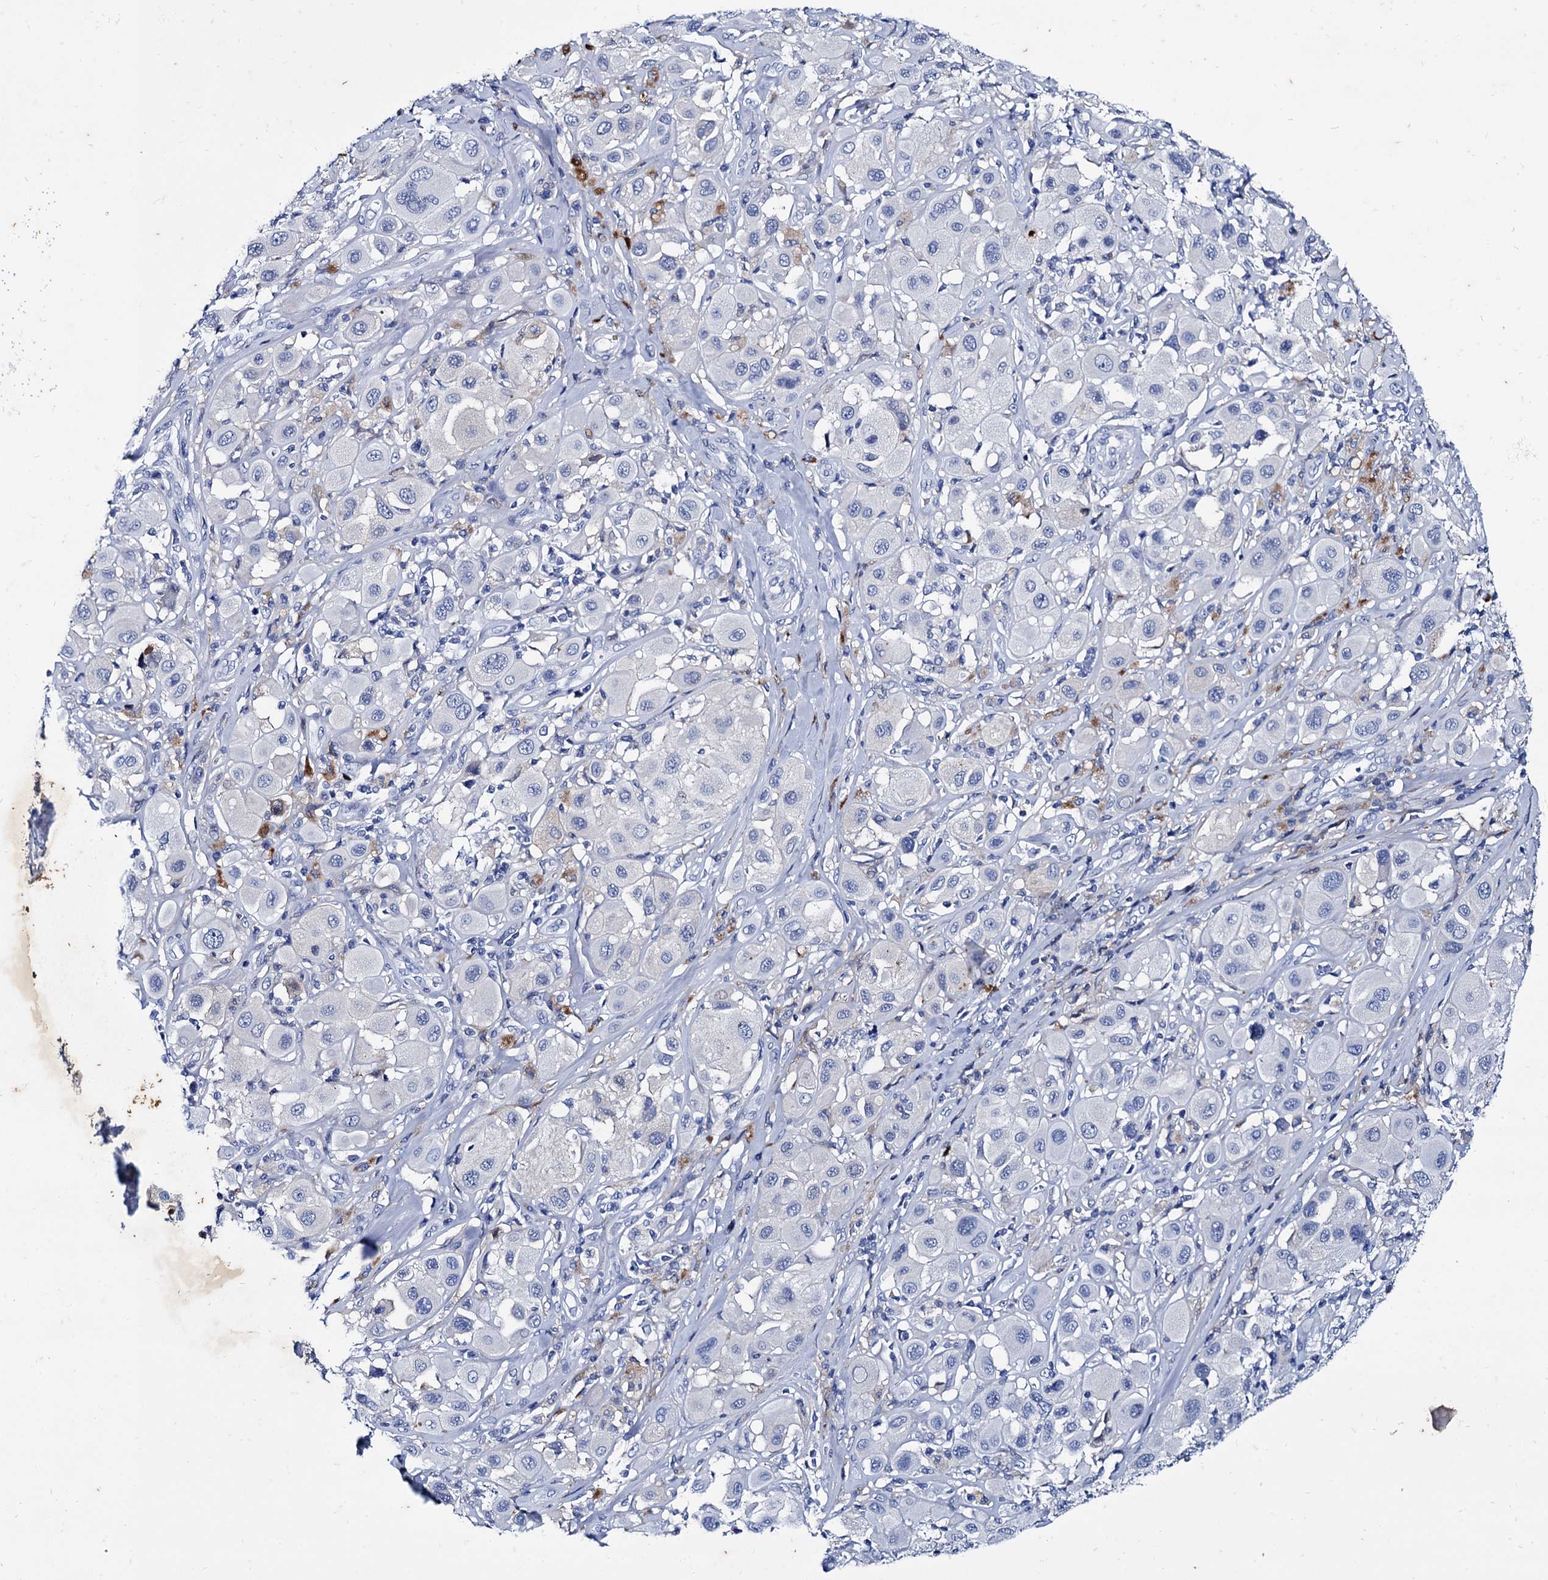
{"staining": {"intensity": "negative", "quantity": "none", "location": "none"}, "tissue": "melanoma", "cell_type": "Tumor cells", "image_type": "cancer", "snomed": [{"axis": "morphology", "description": "Malignant melanoma, Metastatic site"}, {"axis": "topography", "description": "Skin"}], "caption": "Human melanoma stained for a protein using IHC reveals no positivity in tumor cells.", "gene": "TMEM72", "patient": {"sex": "male", "age": 41}}